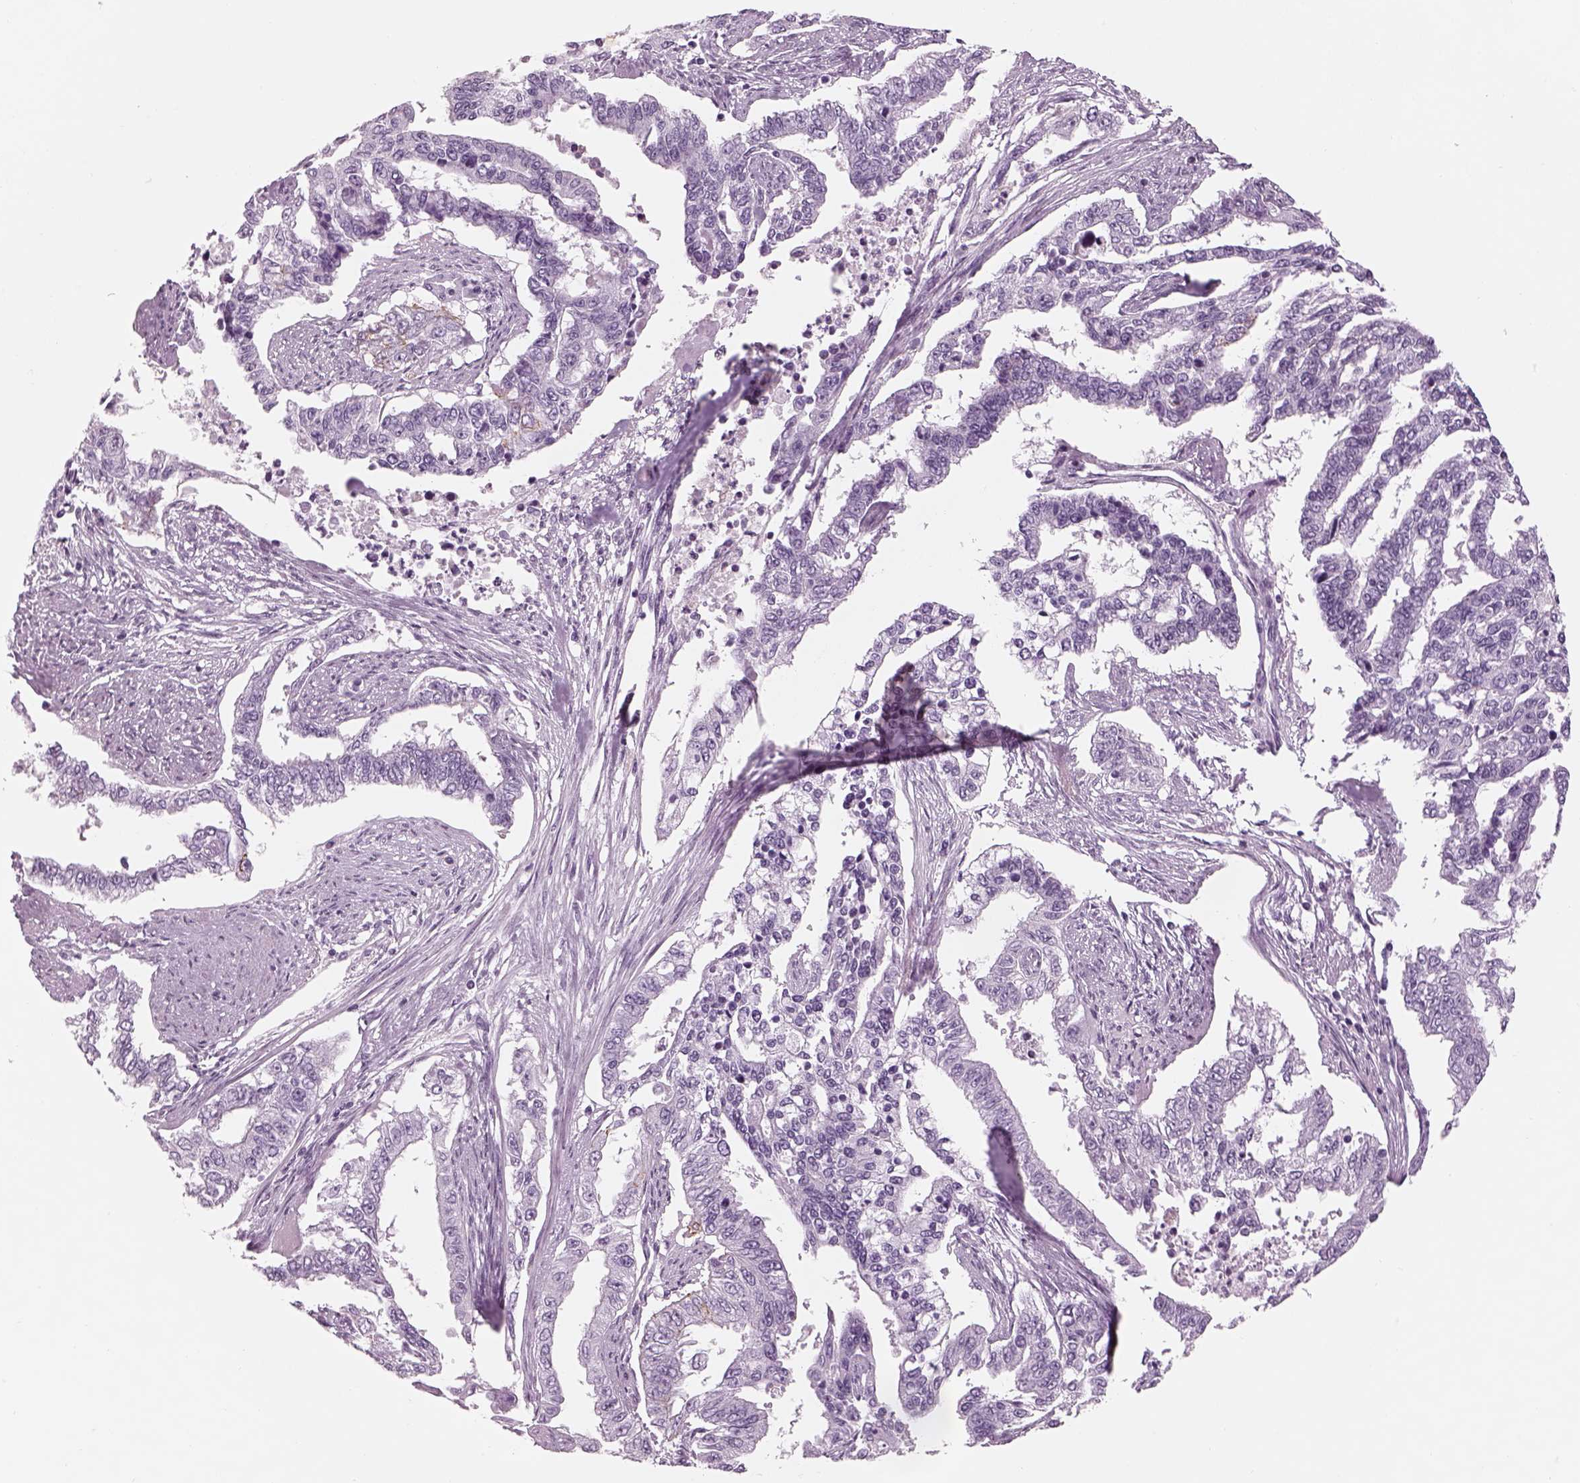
{"staining": {"intensity": "negative", "quantity": "none", "location": "none"}, "tissue": "endometrial cancer", "cell_type": "Tumor cells", "image_type": "cancer", "snomed": [{"axis": "morphology", "description": "Adenocarcinoma, NOS"}, {"axis": "topography", "description": "Uterus"}], "caption": "Human adenocarcinoma (endometrial) stained for a protein using immunohistochemistry (IHC) reveals no expression in tumor cells.", "gene": "SAG", "patient": {"sex": "female", "age": 59}}